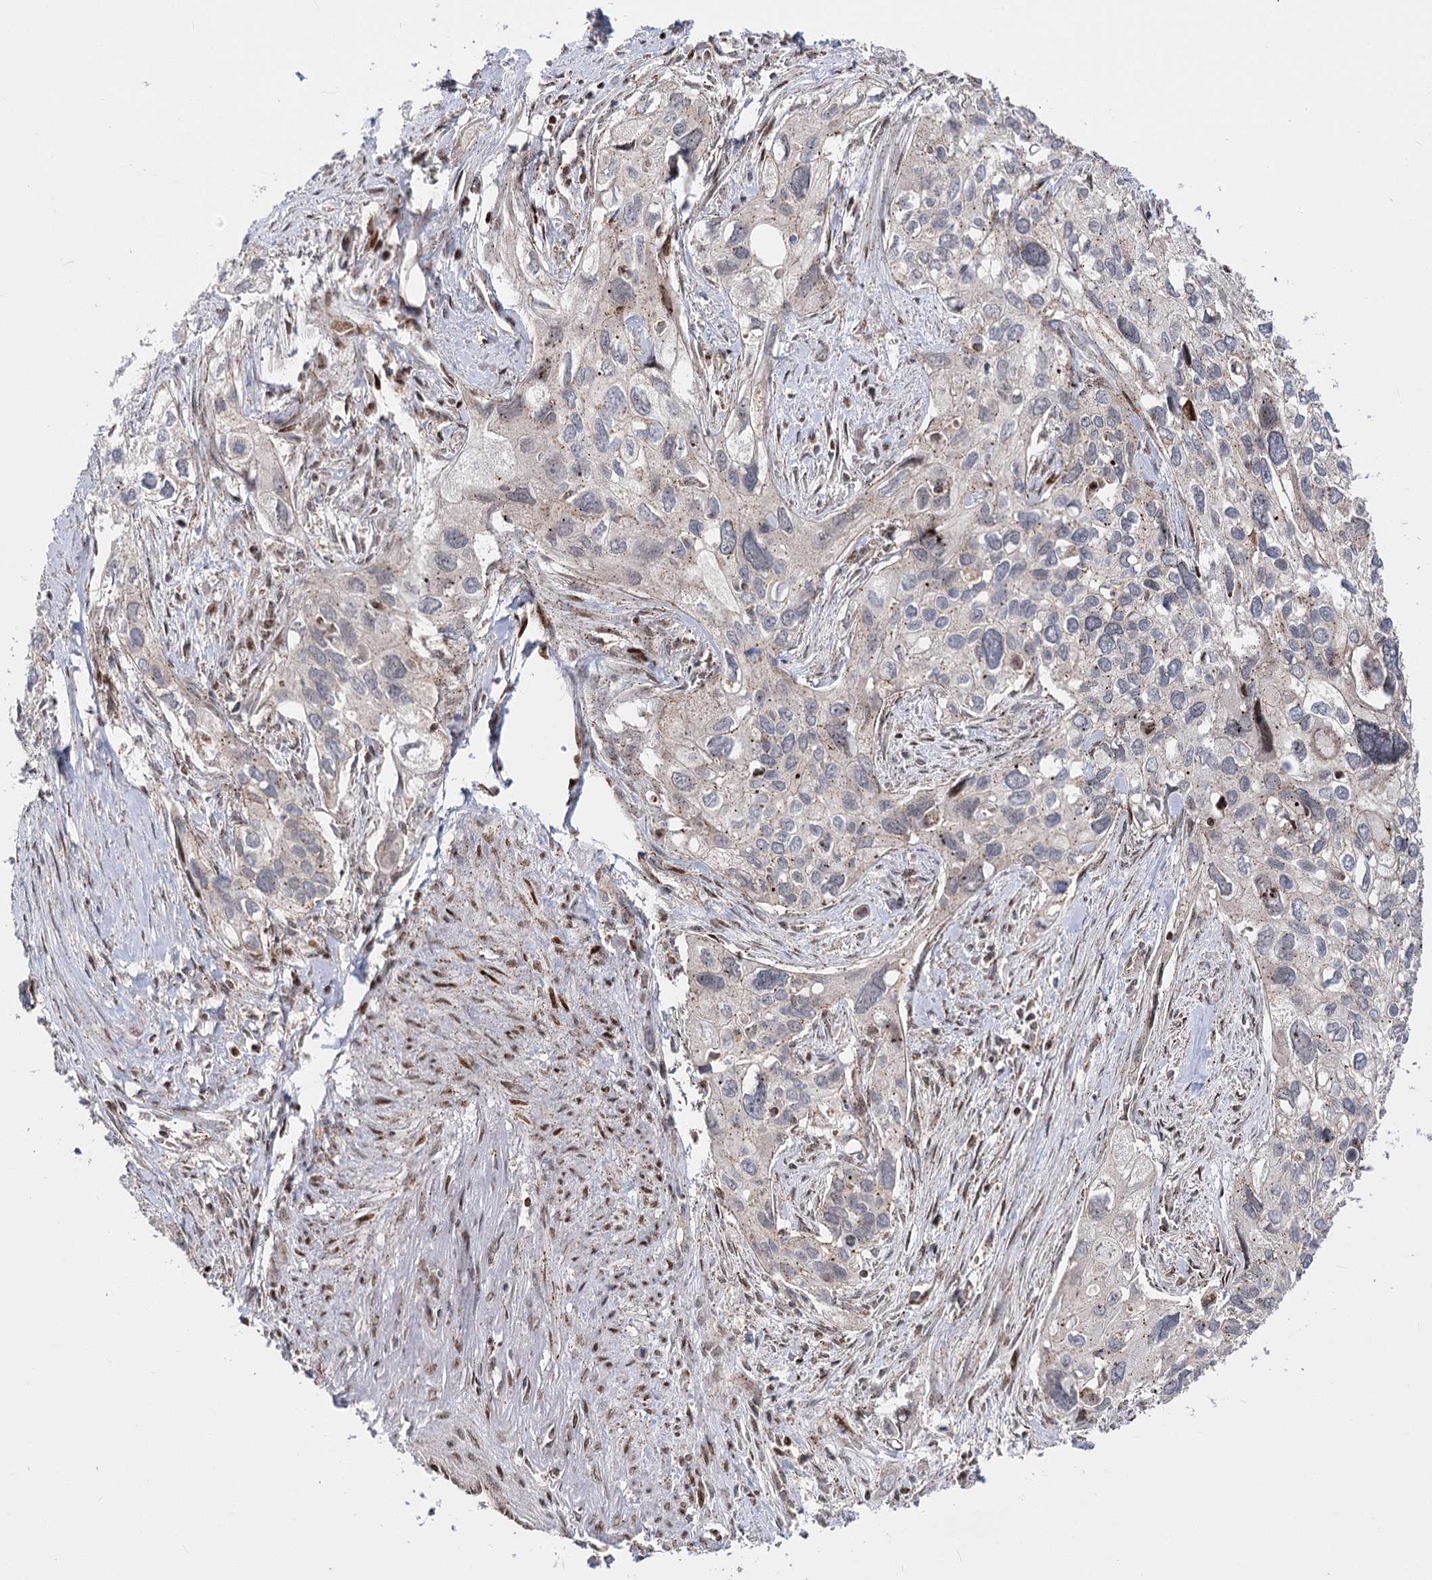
{"staining": {"intensity": "weak", "quantity": "<25%", "location": "cytoplasmic/membranous"}, "tissue": "cervical cancer", "cell_type": "Tumor cells", "image_type": "cancer", "snomed": [{"axis": "morphology", "description": "Squamous cell carcinoma, NOS"}, {"axis": "topography", "description": "Cervix"}], "caption": "Tumor cells are negative for brown protein staining in cervical cancer (squamous cell carcinoma).", "gene": "ZFYVE27", "patient": {"sex": "female", "age": 55}}